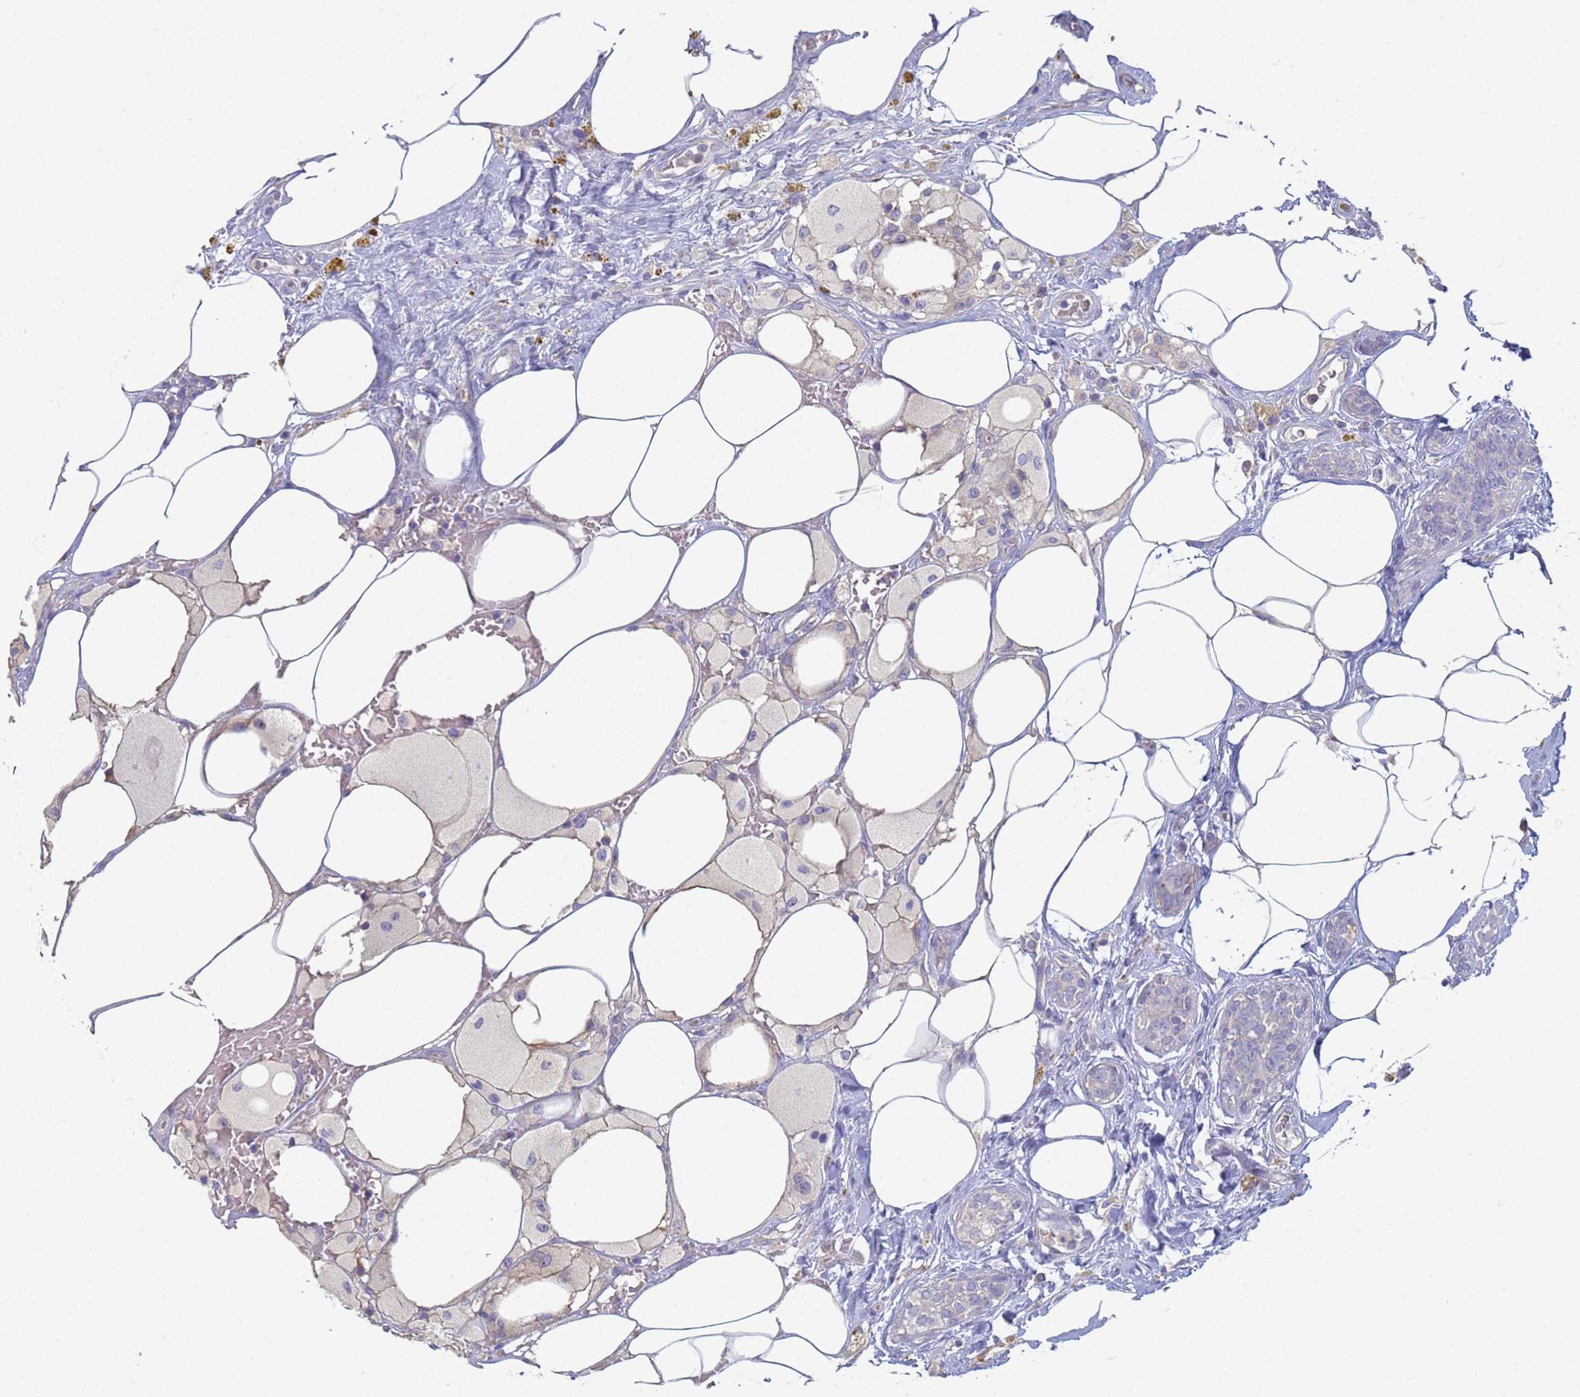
{"staining": {"intensity": "negative", "quantity": "none", "location": "none"}, "tissue": "breast cancer", "cell_type": "Tumor cells", "image_type": "cancer", "snomed": [{"axis": "morphology", "description": "Lobular carcinoma"}, {"axis": "topography", "description": "Breast"}], "caption": "Human breast cancer stained for a protein using immunohistochemistry shows no staining in tumor cells.", "gene": "CR1", "patient": {"sex": "female", "age": 58}}